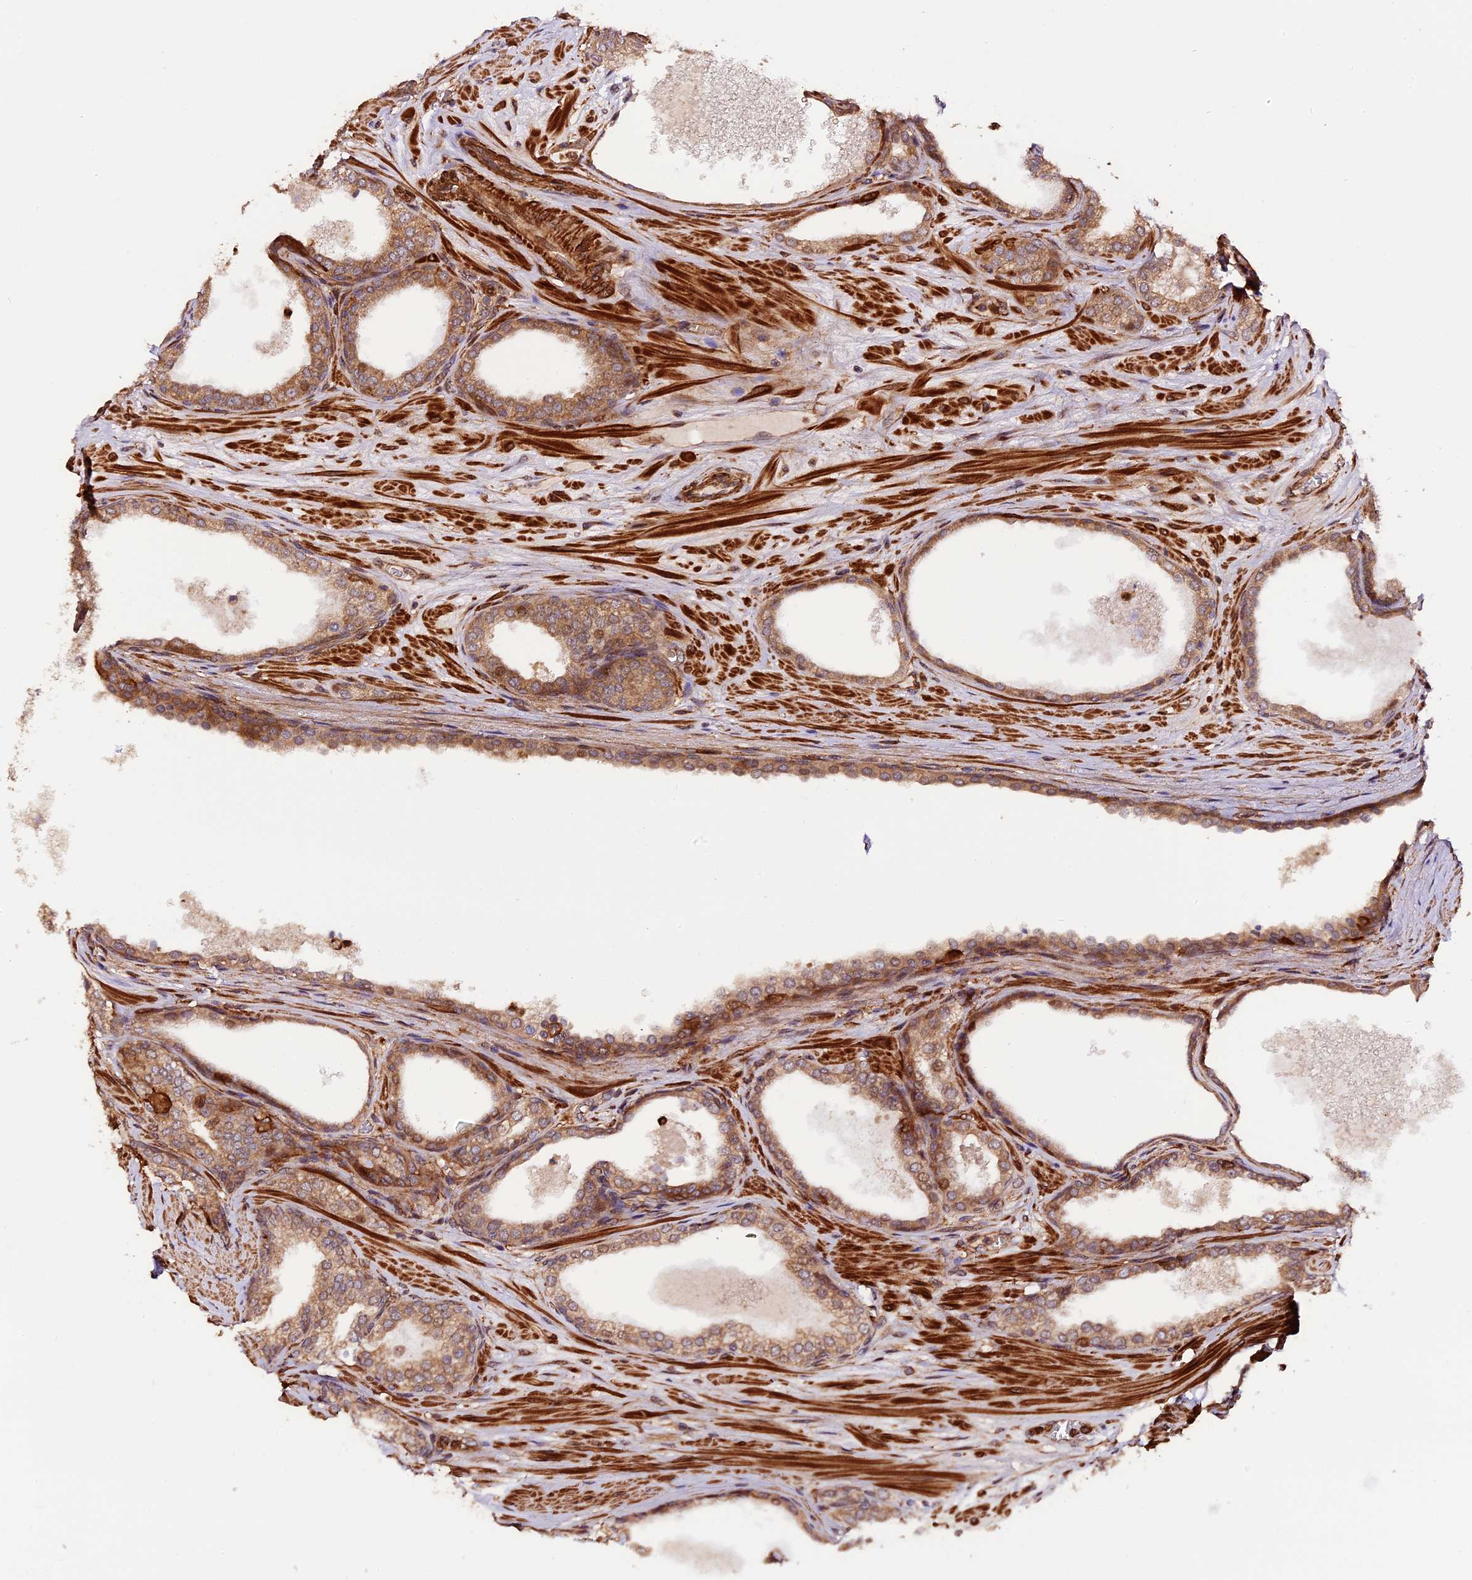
{"staining": {"intensity": "moderate", "quantity": ">75%", "location": "cytoplasmic/membranous"}, "tissue": "prostate cancer", "cell_type": "Tumor cells", "image_type": "cancer", "snomed": [{"axis": "morphology", "description": "Adenocarcinoma, High grade"}, {"axis": "topography", "description": "Prostate"}], "caption": "This image reveals immunohistochemistry (IHC) staining of human prostate adenocarcinoma (high-grade), with medium moderate cytoplasmic/membranous expression in about >75% of tumor cells.", "gene": "HERPUD1", "patient": {"sex": "male", "age": 59}}